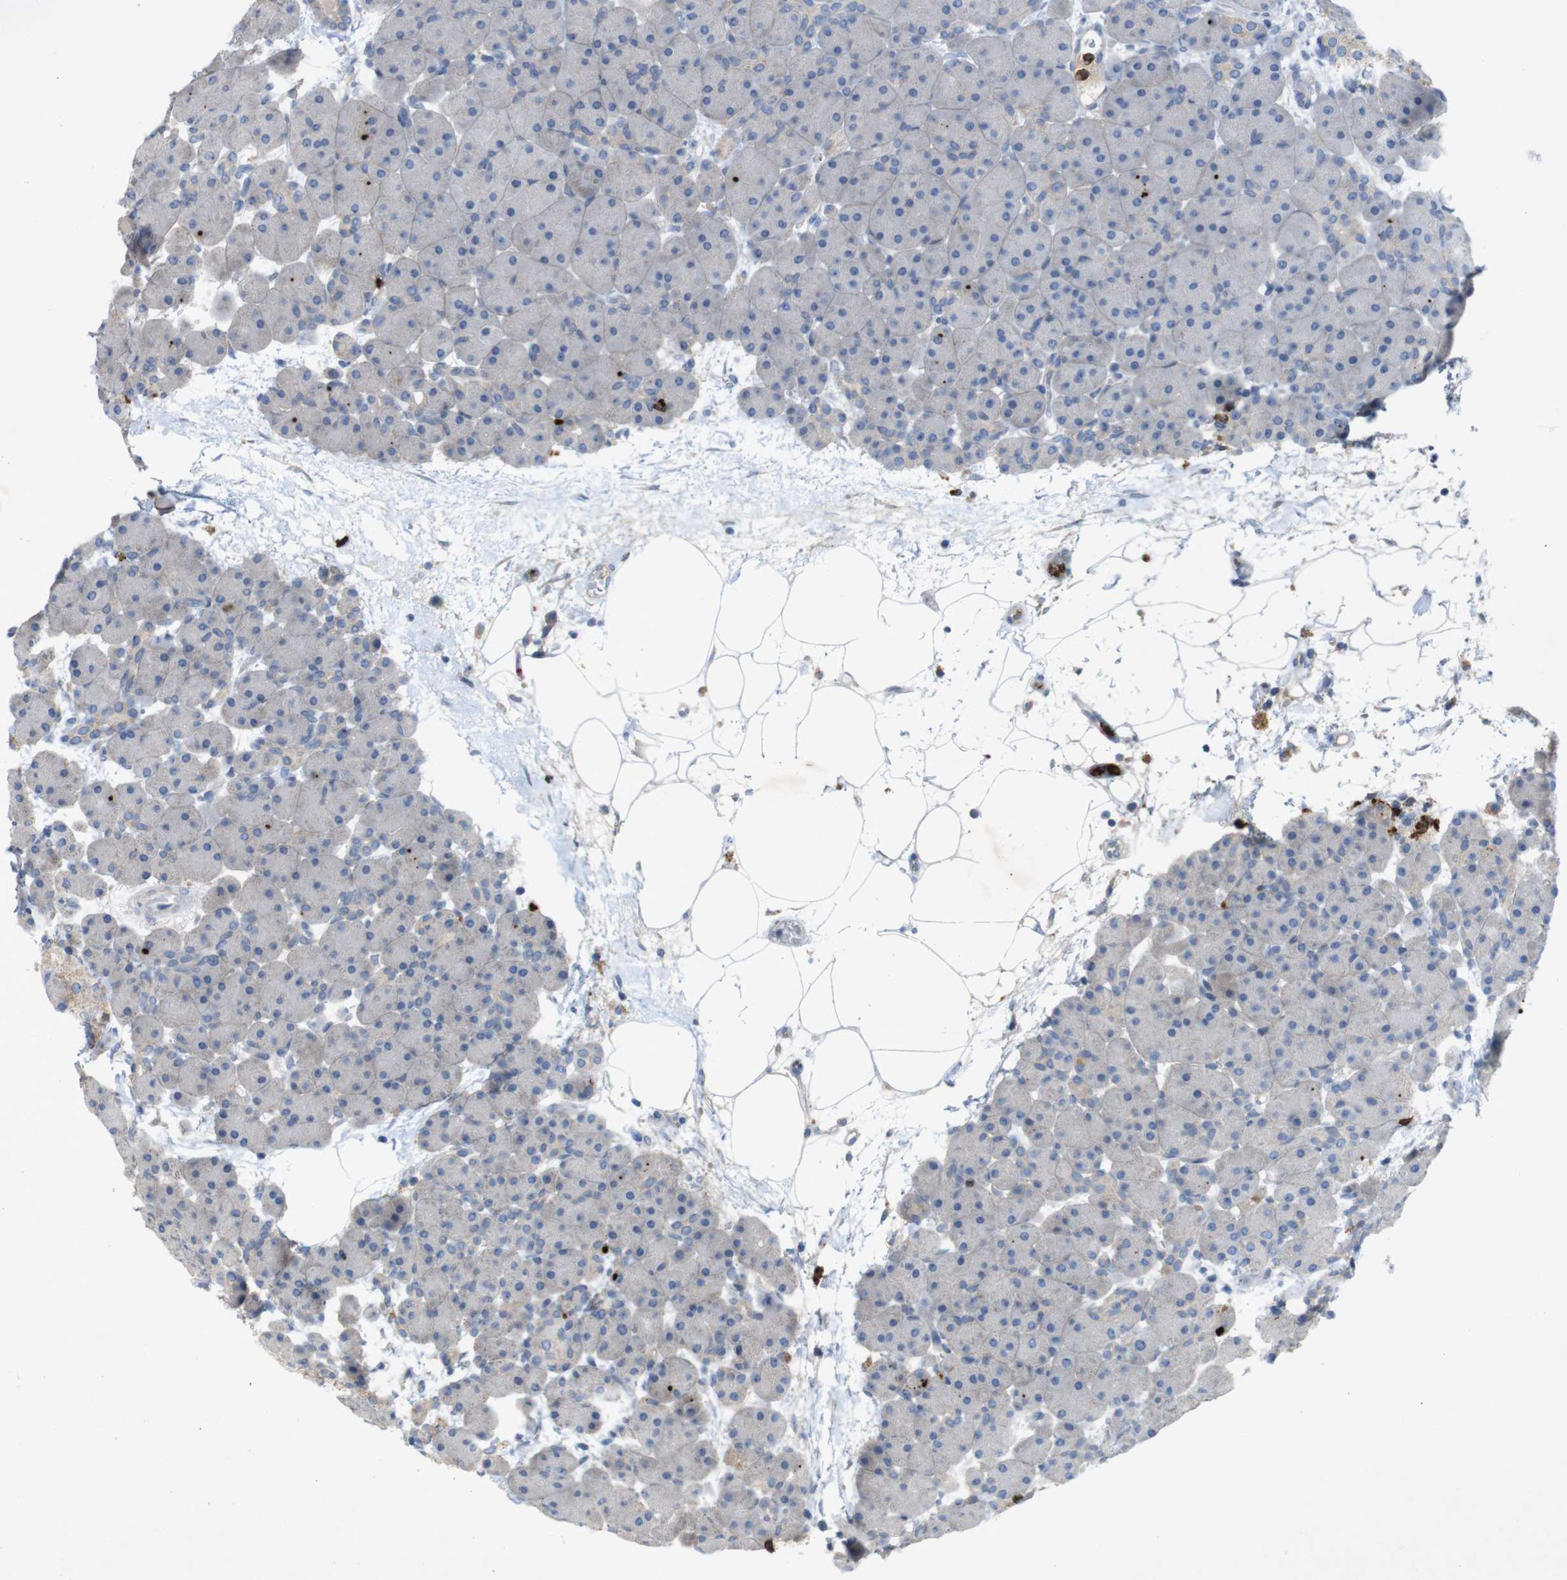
{"staining": {"intensity": "weak", "quantity": "25%-75%", "location": "cytoplasmic/membranous"}, "tissue": "pancreas", "cell_type": "Exocrine glandular cells", "image_type": "normal", "snomed": [{"axis": "morphology", "description": "Normal tissue, NOS"}, {"axis": "topography", "description": "Pancreas"}], "caption": "Protein staining reveals weak cytoplasmic/membranous expression in about 25%-75% of exocrine glandular cells in unremarkable pancreas.", "gene": "TSPAN14", "patient": {"sex": "male", "age": 66}}